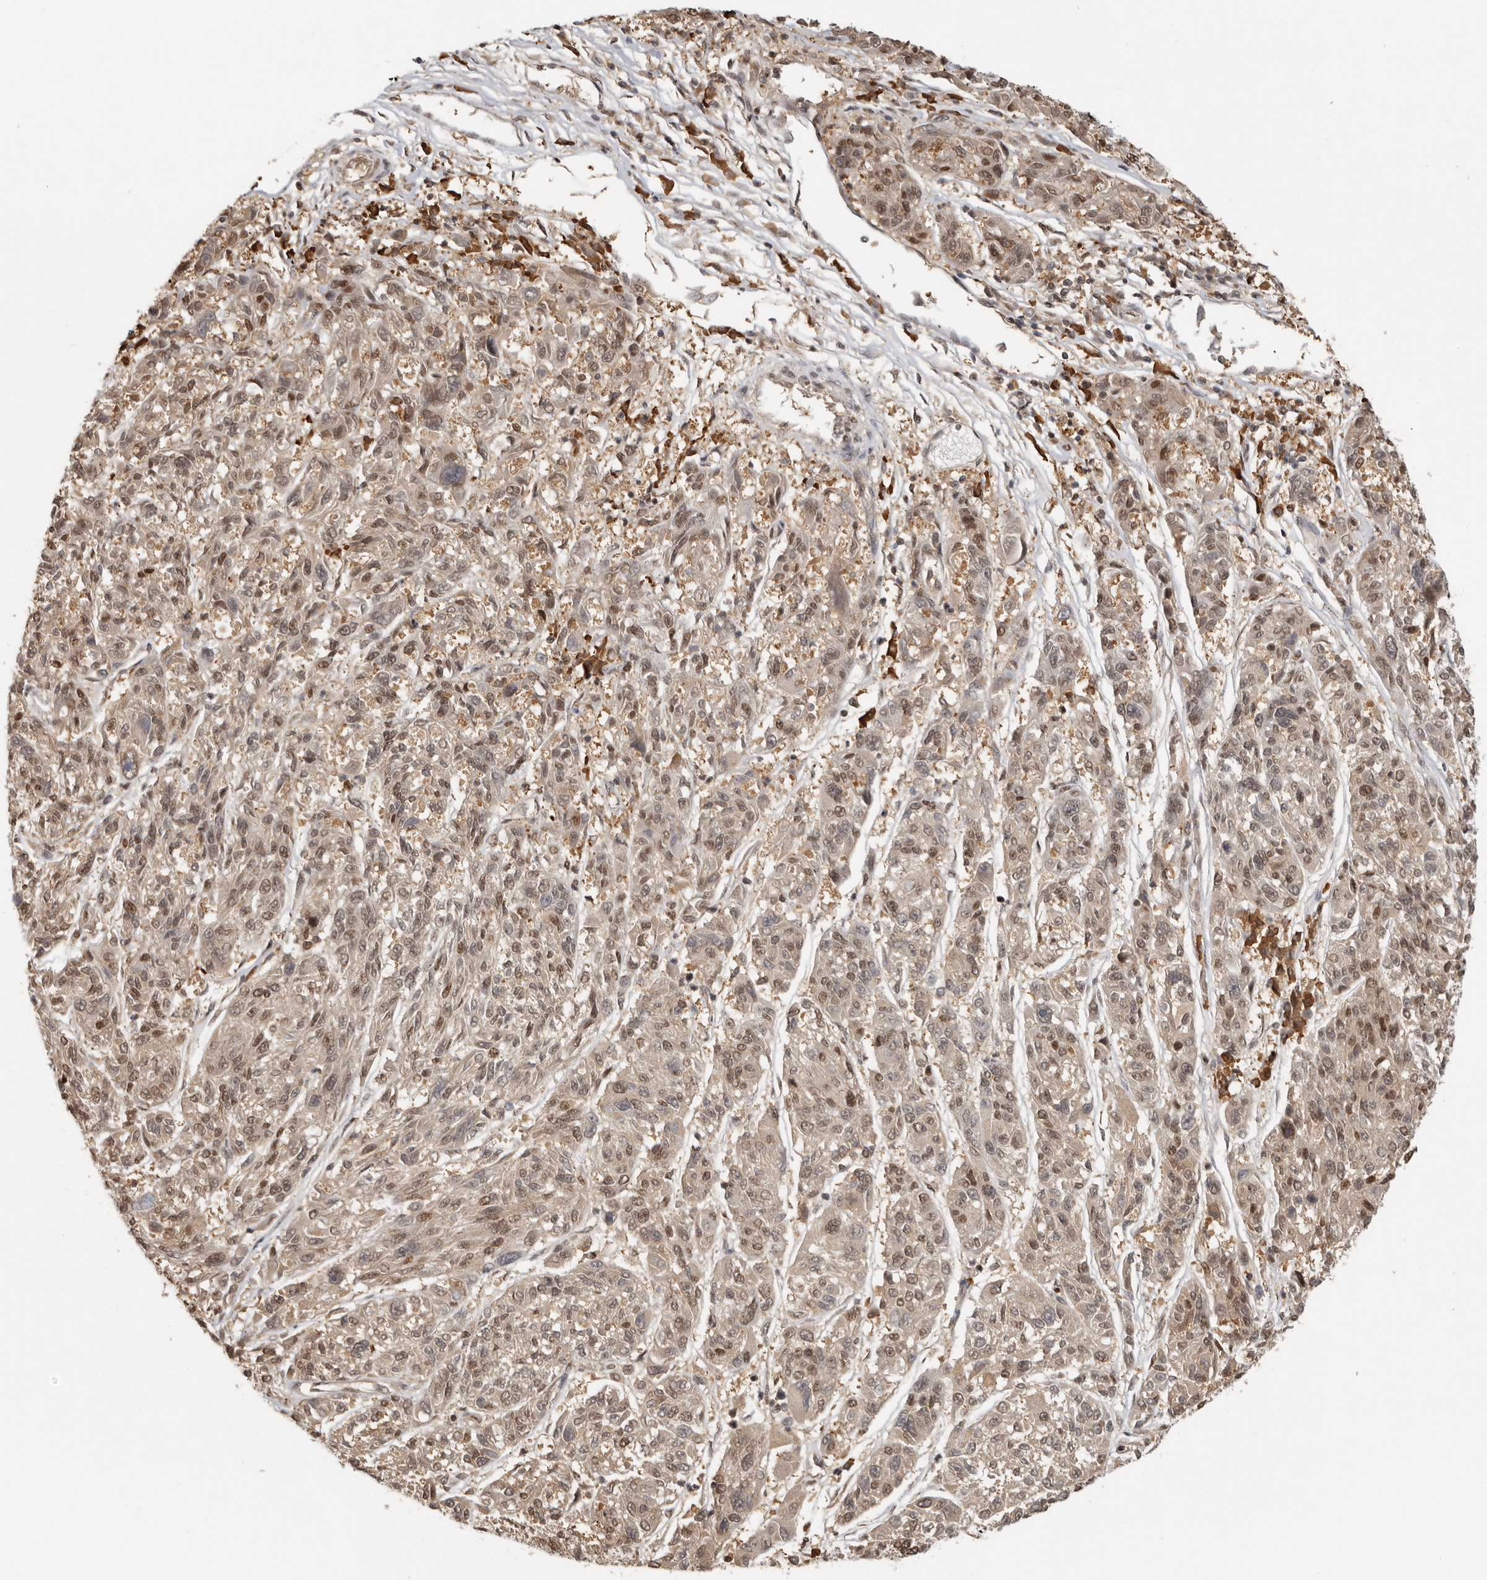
{"staining": {"intensity": "weak", "quantity": ">75%", "location": "nuclear"}, "tissue": "melanoma", "cell_type": "Tumor cells", "image_type": "cancer", "snomed": [{"axis": "morphology", "description": "Malignant melanoma, NOS"}, {"axis": "topography", "description": "Skin"}], "caption": "A histopathology image showing weak nuclear expression in about >75% of tumor cells in melanoma, as visualized by brown immunohistochemical staining.", "gene": "PSMA5", "patient": {"sex": "male", "age": 53}}